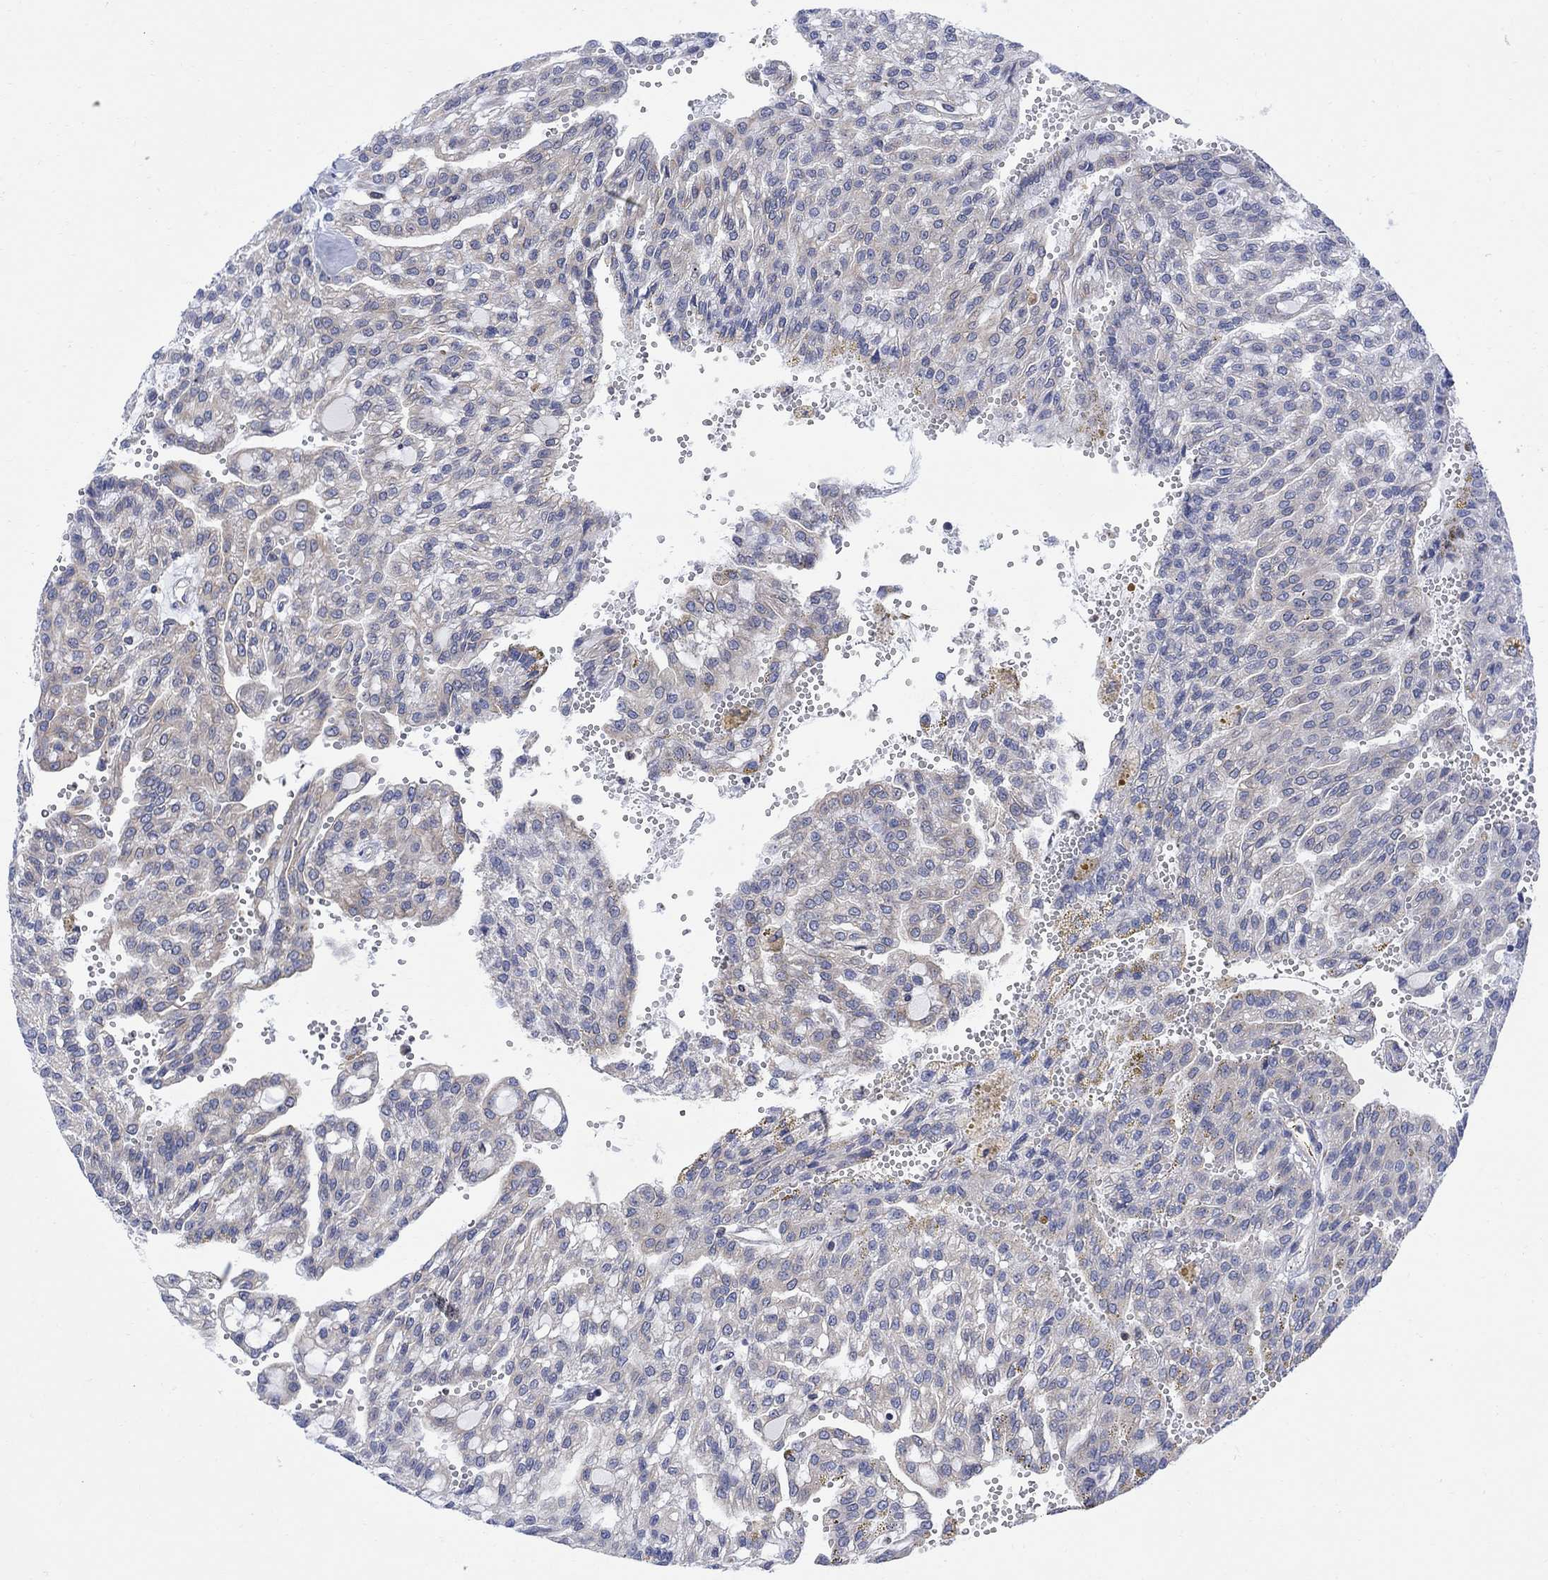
{"staining": {"intensity": "weak", "quantity": "<25%", "location": "cytoplasmic/membranous"}, "tissue": "renal cancer", "cell_type": "Tumor cells", "image_type": "cancer", "snomed": [{"axis": "morphology", "description": "Adenocarcinoma, NOS"}, {"axis": "topography", "description": "Kidney"}], "caption": "Histopathology image shows no significant protein positivity in tumor cells of renal adenocarcinoma.", "gene": "GBP5", "patient": {"sex": "male", "age": 63}}